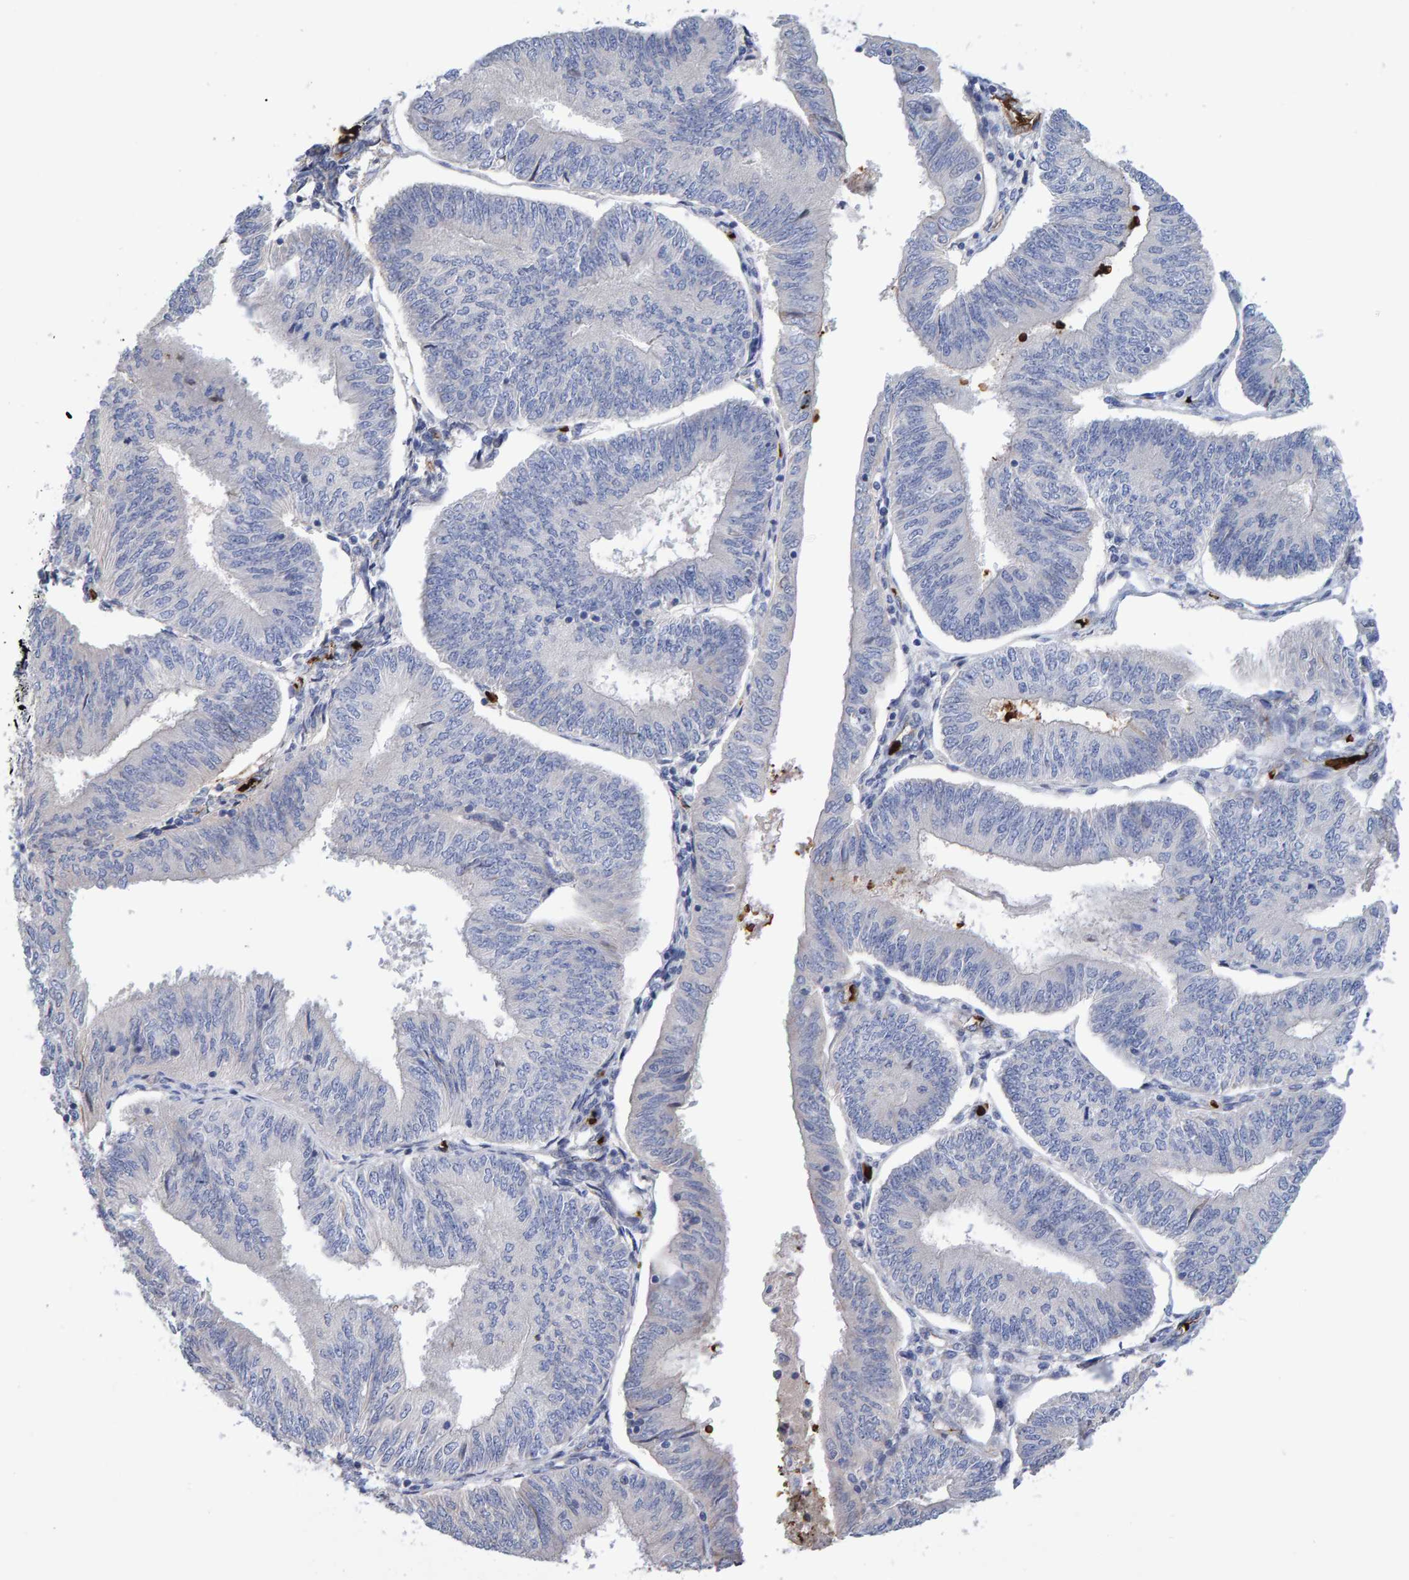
{"staining": {"intensity": "weak", "quantity": "25%-75%", "location": "cytoplasmic/membranous"}, "tissue": "endometrial cancer", "cell_type": "Tumor cells", "image_type": "cancer", "snomed": [{"axis": "morphology", "description": "Adenocarcinoma, NOS"}, {"axis": "topography", "description": "Endometrium"}], "caption": "Immunohistochemical staining of endometrial cancer (adenocarcinoma) shows low levels of weak cytoplasmic/membranous positivity in about 25%-75% of tumor cells.", "gene": "VPS9D1", "patient": {"sex": "female", "age": 58}}